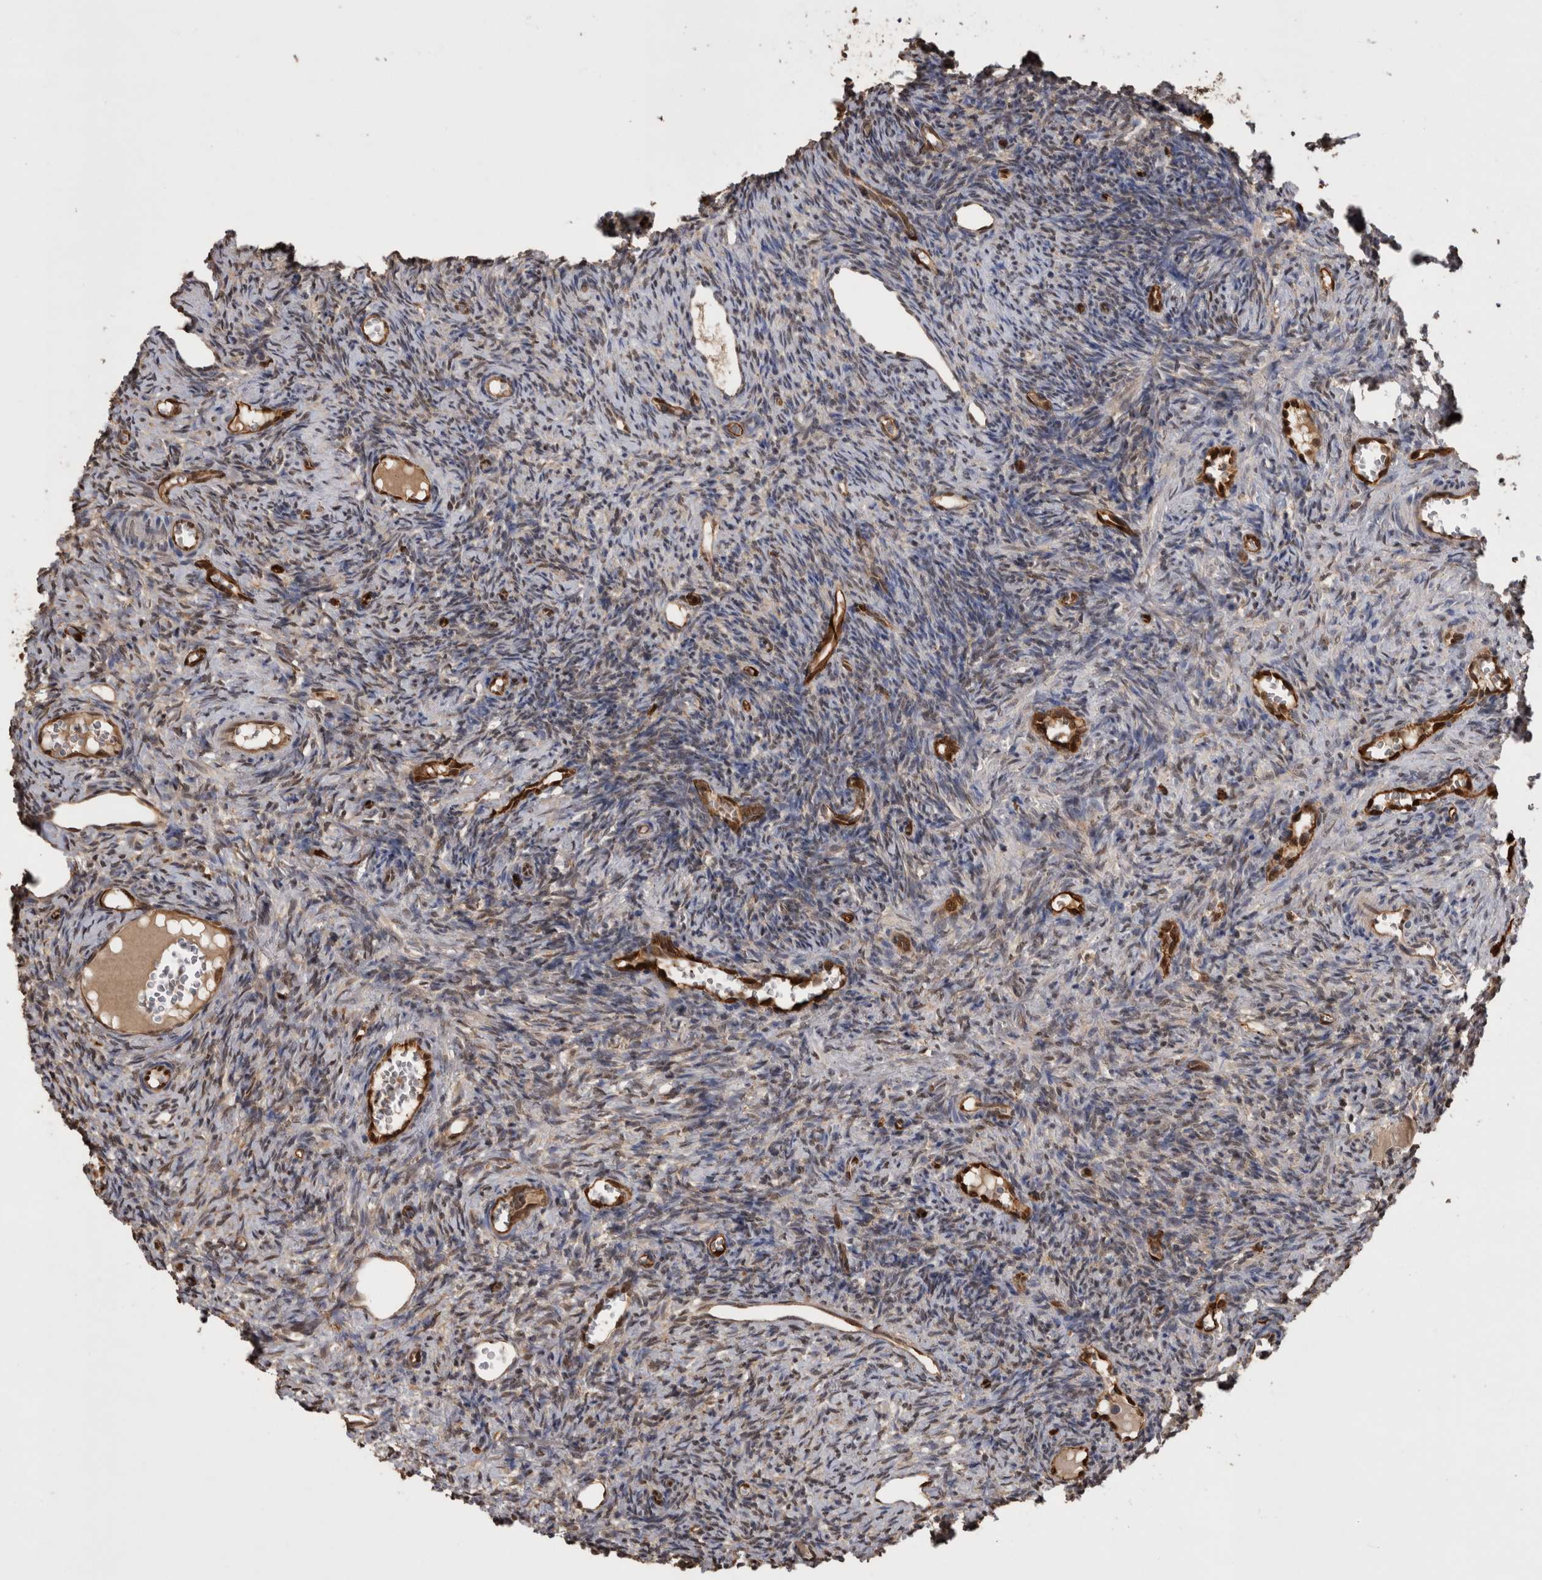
{"staining": {"intensity": "moderate", "quantity": ">75%", "location": "cytoplasmic/membranous"}, "tissue": "ovary", "cell_type": "Follicle cells", "image_type": "normal", "snomed": [{"axis": "morphology", "description": "Normal tissue, NOS"}, {"axis": "topography", "description": "Ovary"}], "caption": "Immunohistochemistry (DAB (3,3'-diaminobenzidine)) staining of benign human ovary reveals moderate cytoplasmic/membranous protein expression in about >75% of follicle cells.", "gene": "LXN", "patient": {"sex": "female", "age": 27}}